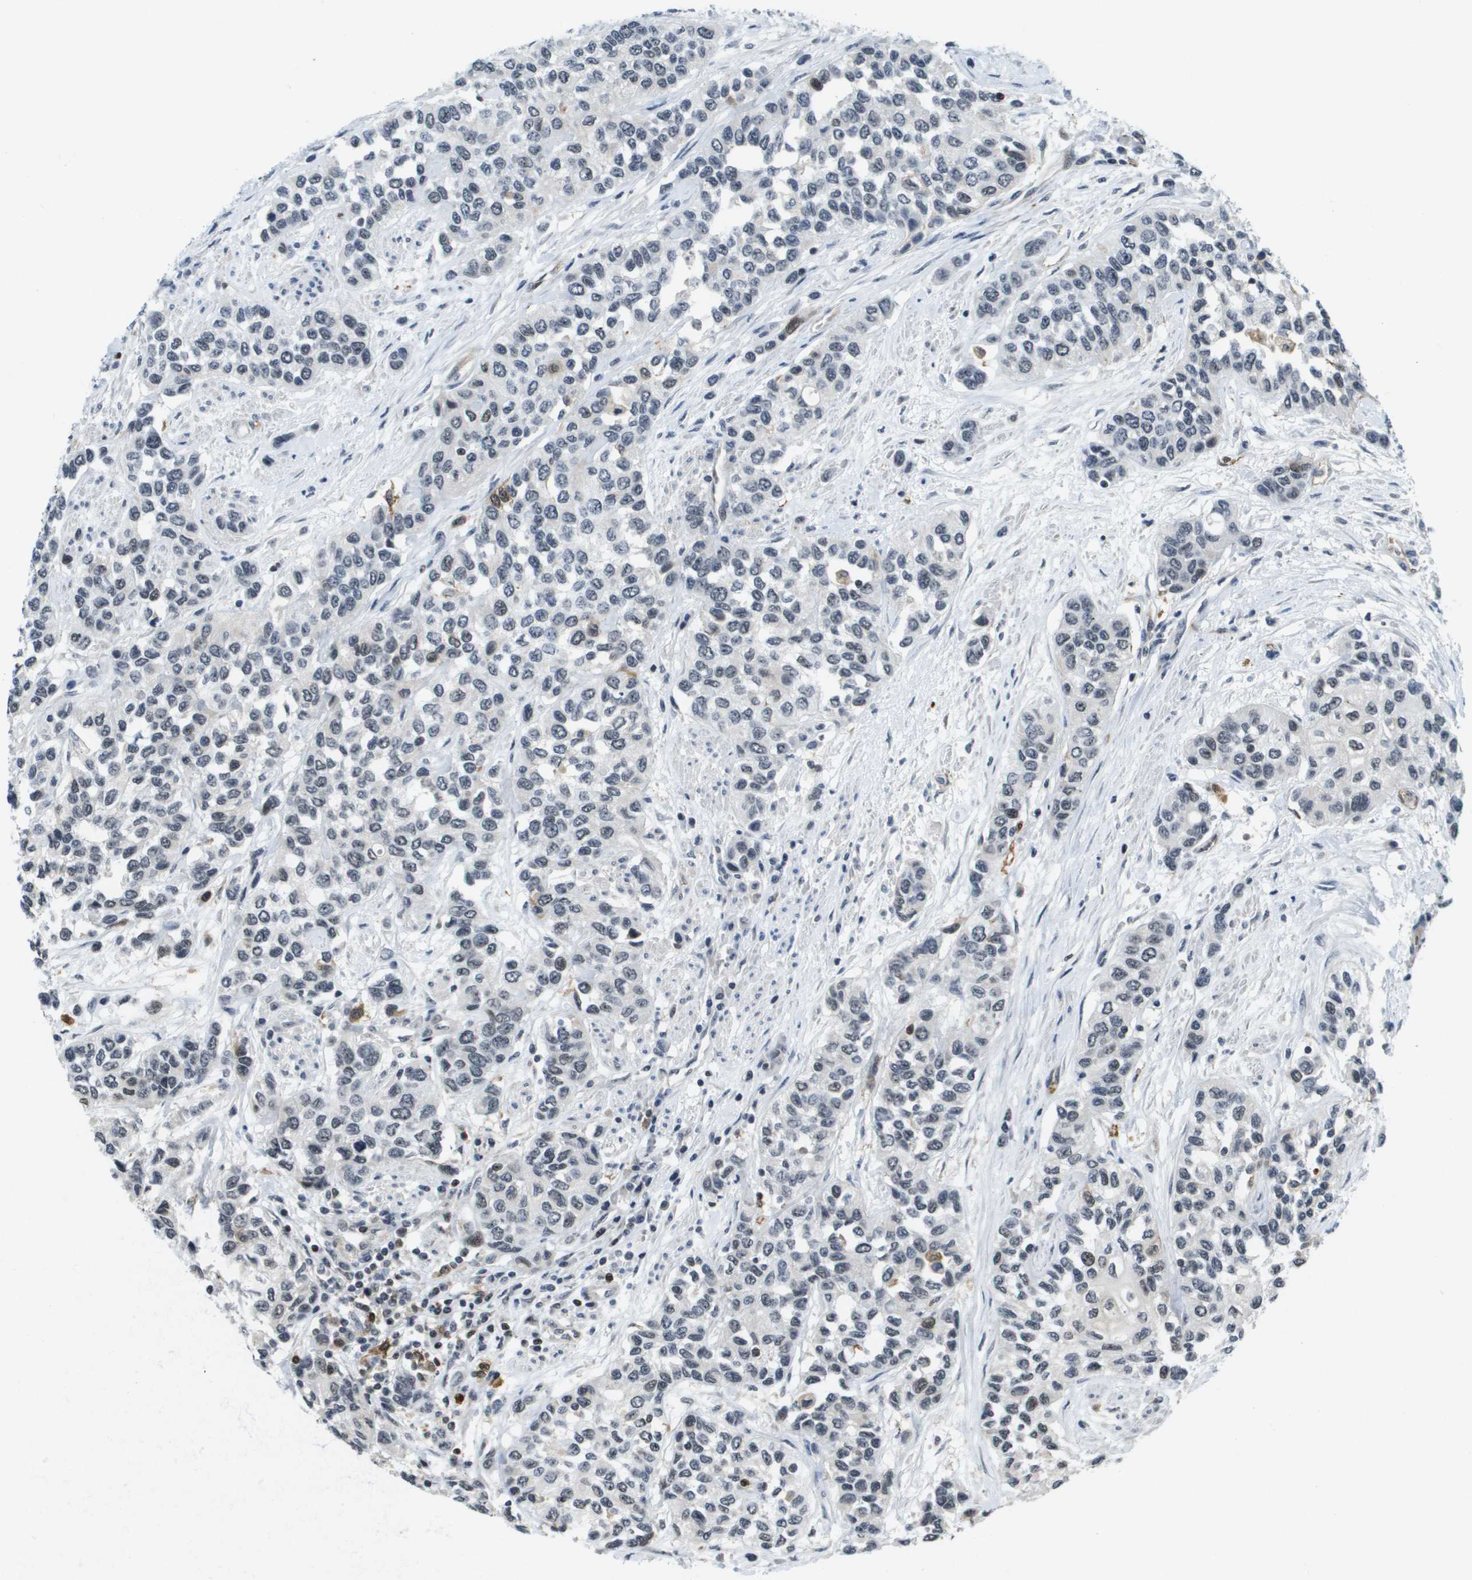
{"staining": {"intensity": "weak", "quantity": "<25%", "location": "nuclear"}, "tissue": "urothelial cancer", "cell_type": "Tumor cells", "image_type": "cancer", "snomed": [{"axis": "morphology", "description": "Urothelial carcinoma, High grade"}, {"axis": "topography", "description": "Urinary bladder"}], "caption": "This is an immunohistochemistry (IHC) micrograph of human urothelial carcinoma (high-grade). There is no positivity in tumor cells.", "gene": "EP400", "patient": {"sex": "female", "age": 56}}